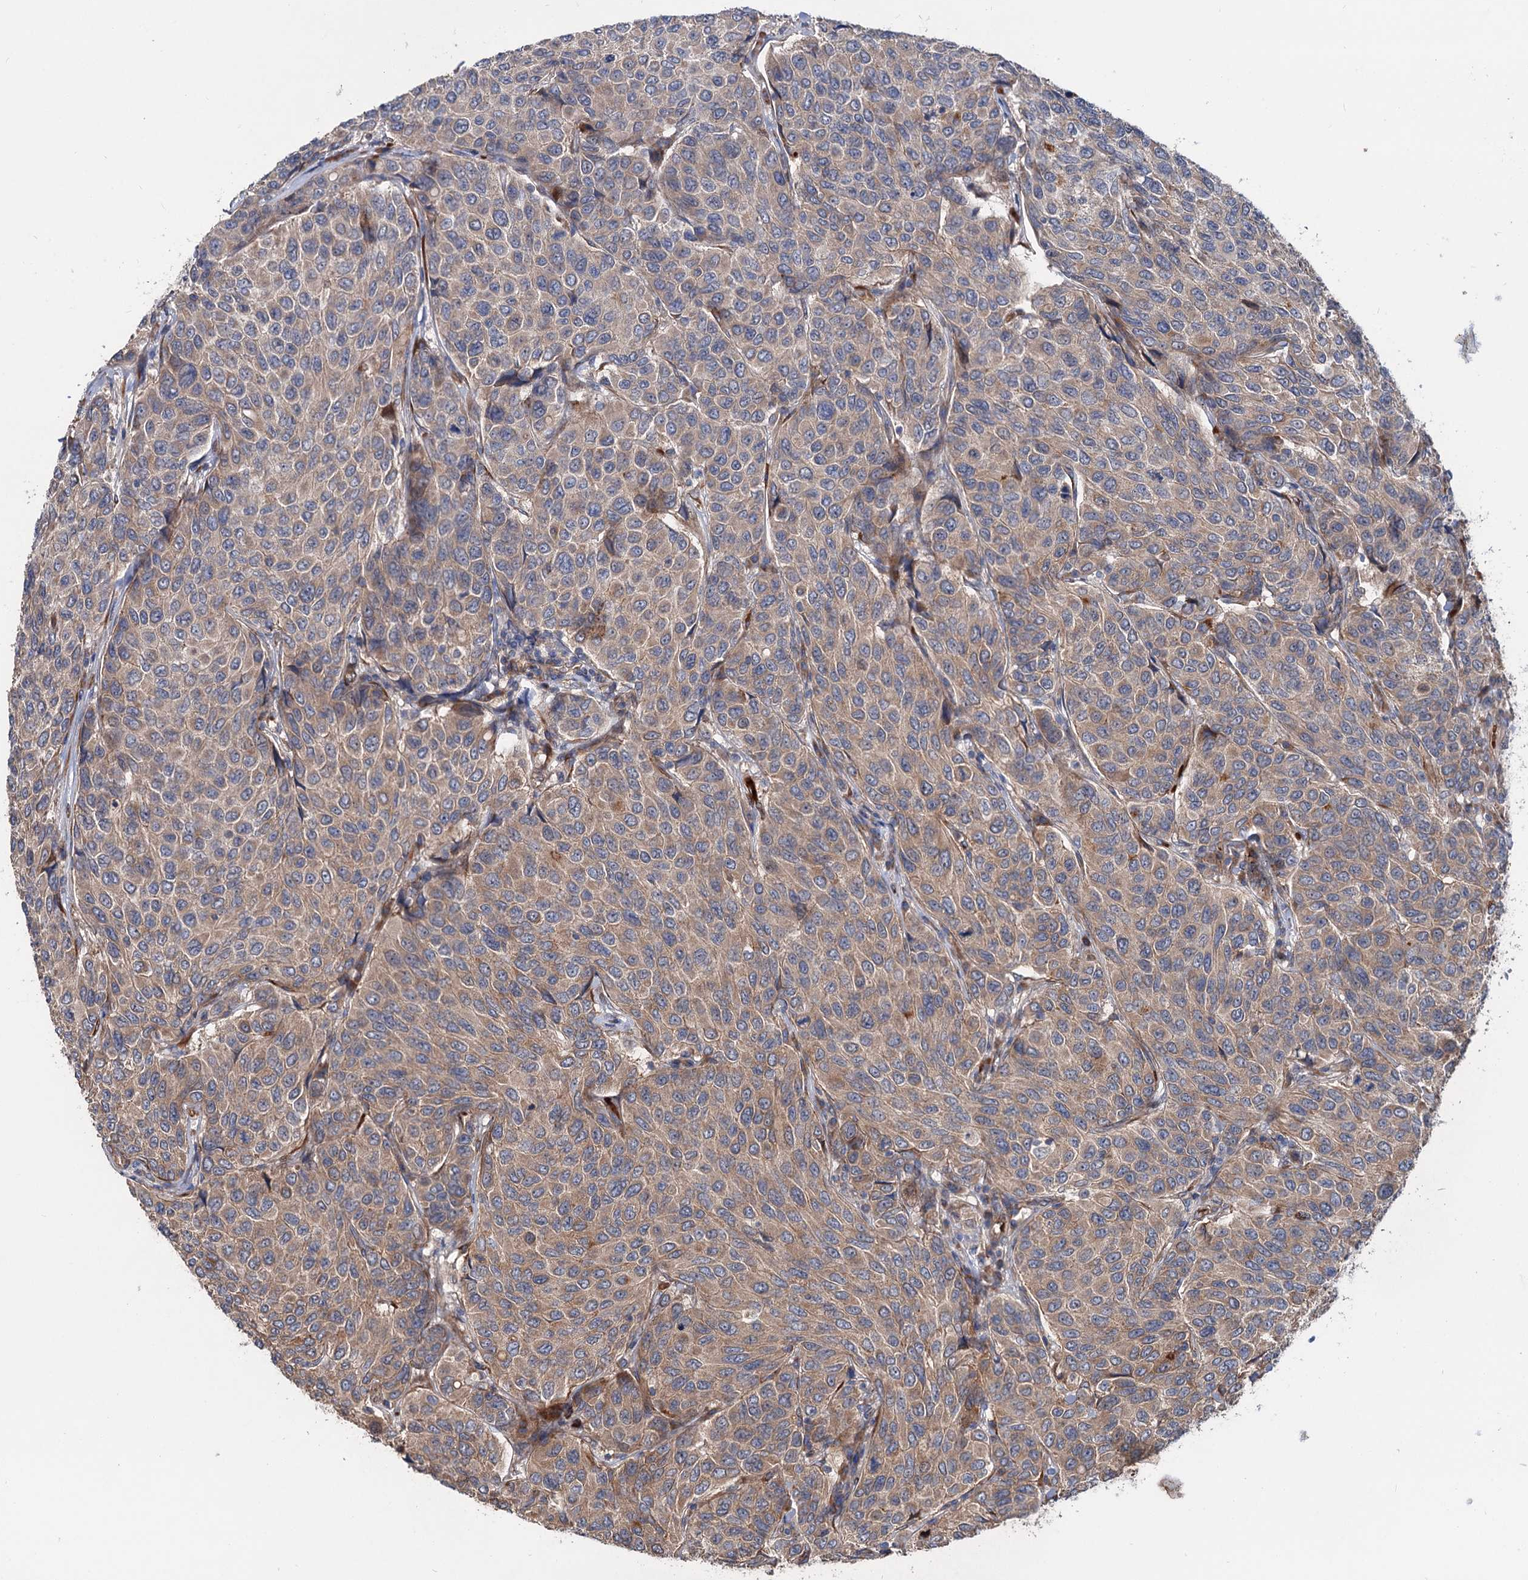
{"staining": {"intensity": "moderate", "quantity": ">75%", "location": "cytoplasmic/membranous"}, "tissue": "breast cancer", "cell_type": "Tumor cells", "image_type": "cancer", "snomed": [{"axis": "morphology", "description": "Duct carcinoma"}, {"axis": "topography", "description": "Breast"}], "caption": "Breast infiltrating ductal carcinoma stained for a protein (brown) exhibits moderate cytoplasmic/membranous positive positivity in approximately >75% of tumor cells.", "gene": "PTDSS2", "patient": {"sex": "female", "age": 55}}